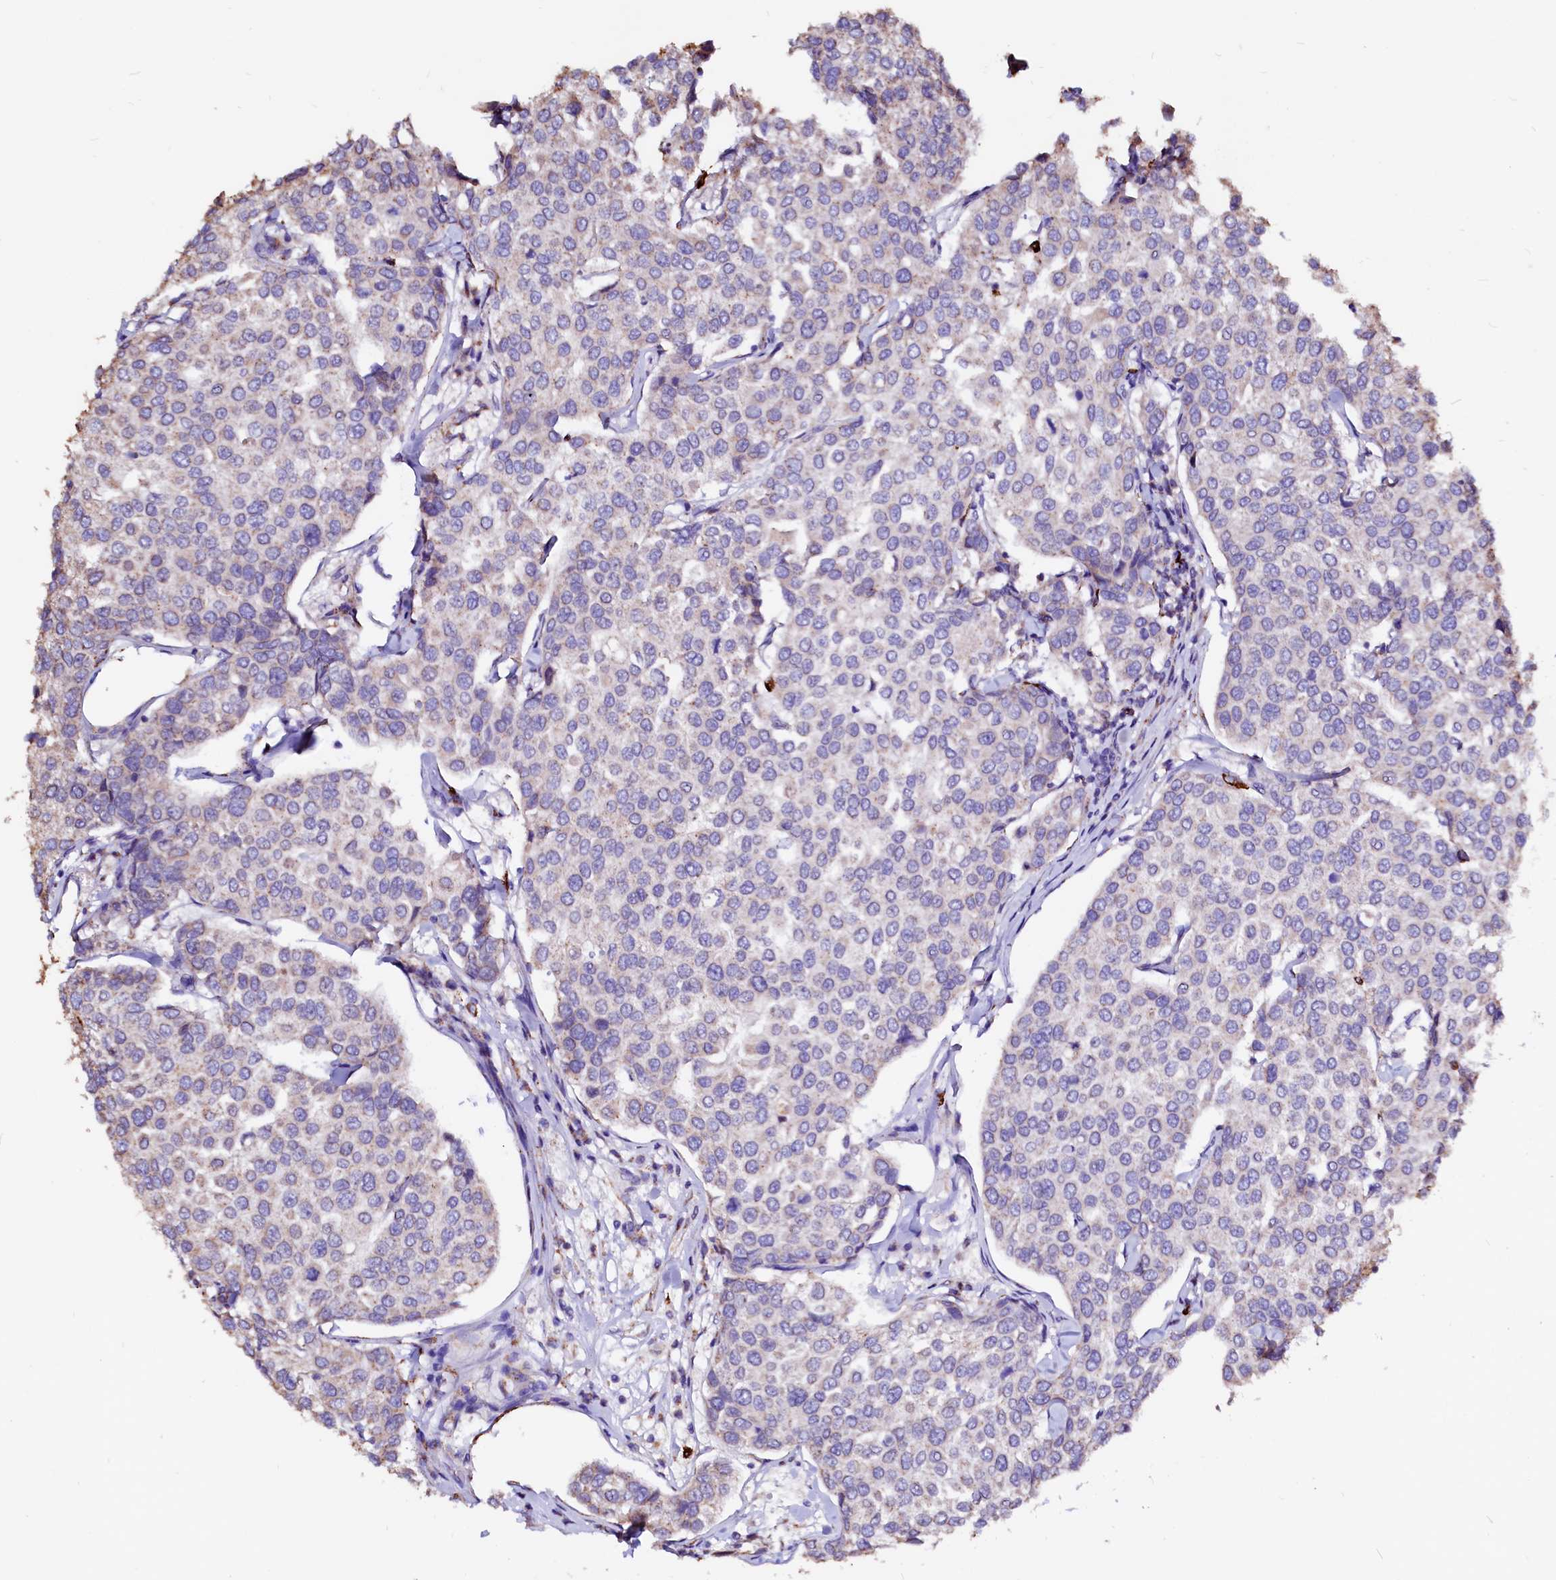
{"staining": {"intensity": "weak", "quantity": "<25%", "location": "cytoplasmic/membranous"}, "tissue": "breast cancer", "cell_type": "Tumor cells", "image_type": "cancer", "snomed": [{"axis": "morphology", "description": "Duct carcinoma"}, {"axis": "topography", "description": "Breast"}], "caption": "There is no significant positivity in tumor cells of breast cancer. The staining was performed using DAB (3,3'-diaminobenzidine) to visualize the protein expression in brown, while the nuclei were stained in blue with hematoxylin (Magnification: 20x).", "gene": "MAOB", "patient": {"sex": "female", "age": 55}}